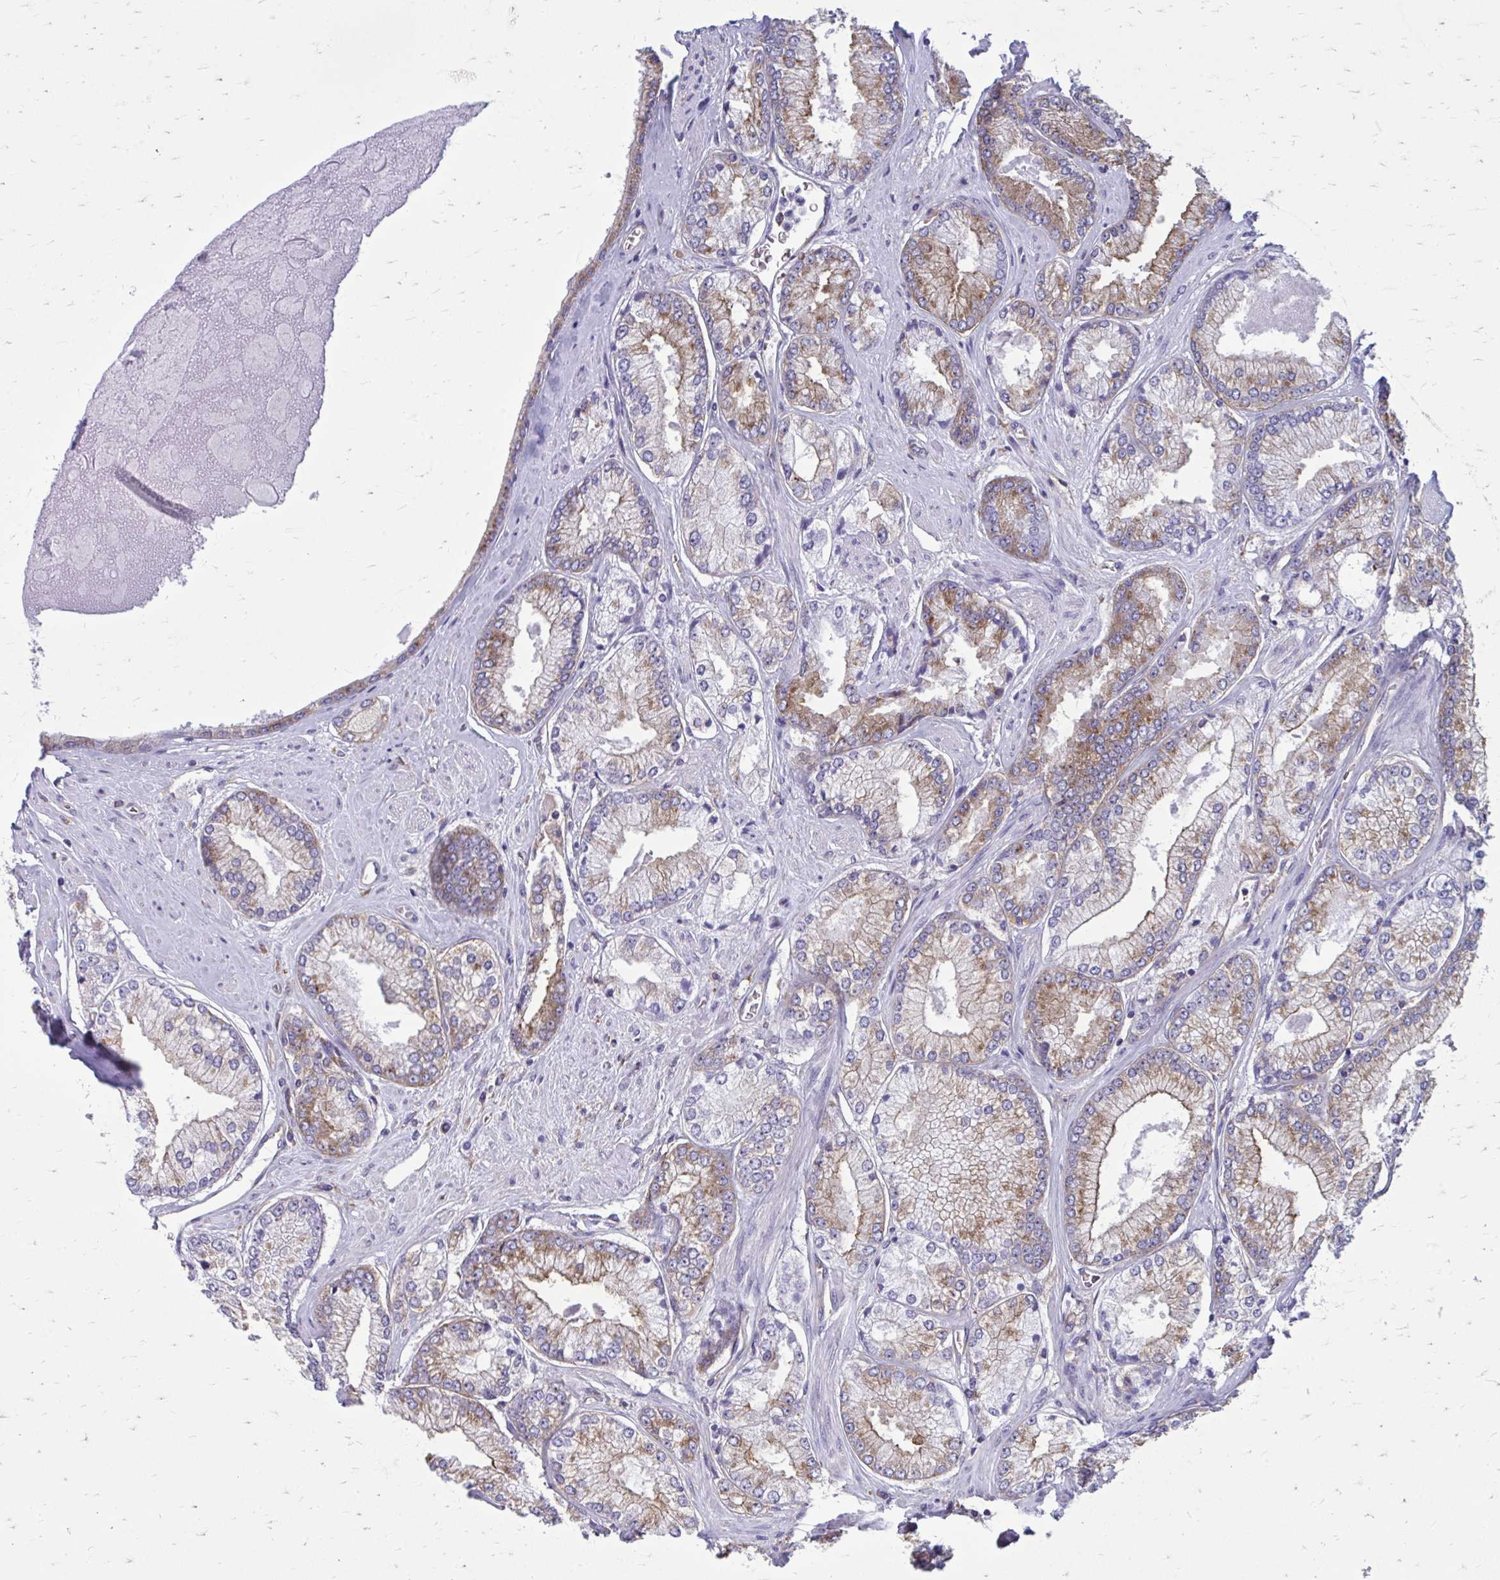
{"staining": {"intensity": "moderate", "quantity": "25%-75%", "location": "cytoplasmic/membranous"}, "tissue": "prostate cancer", "cell_type": "Tumor cells", "image_type": "cancer", "snomed": [{"axis": "morphology", "description": "Adenocarcinoma, Low grade"}, {"axis": "topography", "description": "Prostate"}], "caption": "Immunohistochemical staining of human adenocarcinoma (low-grade) (prostate) reveals moderate cytoplasmic/membranous protein positivity in about 25%-75% of tumor cells. Nuclei are stained in blue.", "gene": "CLTA", "patient": {"sex": "male", "age": 67}}